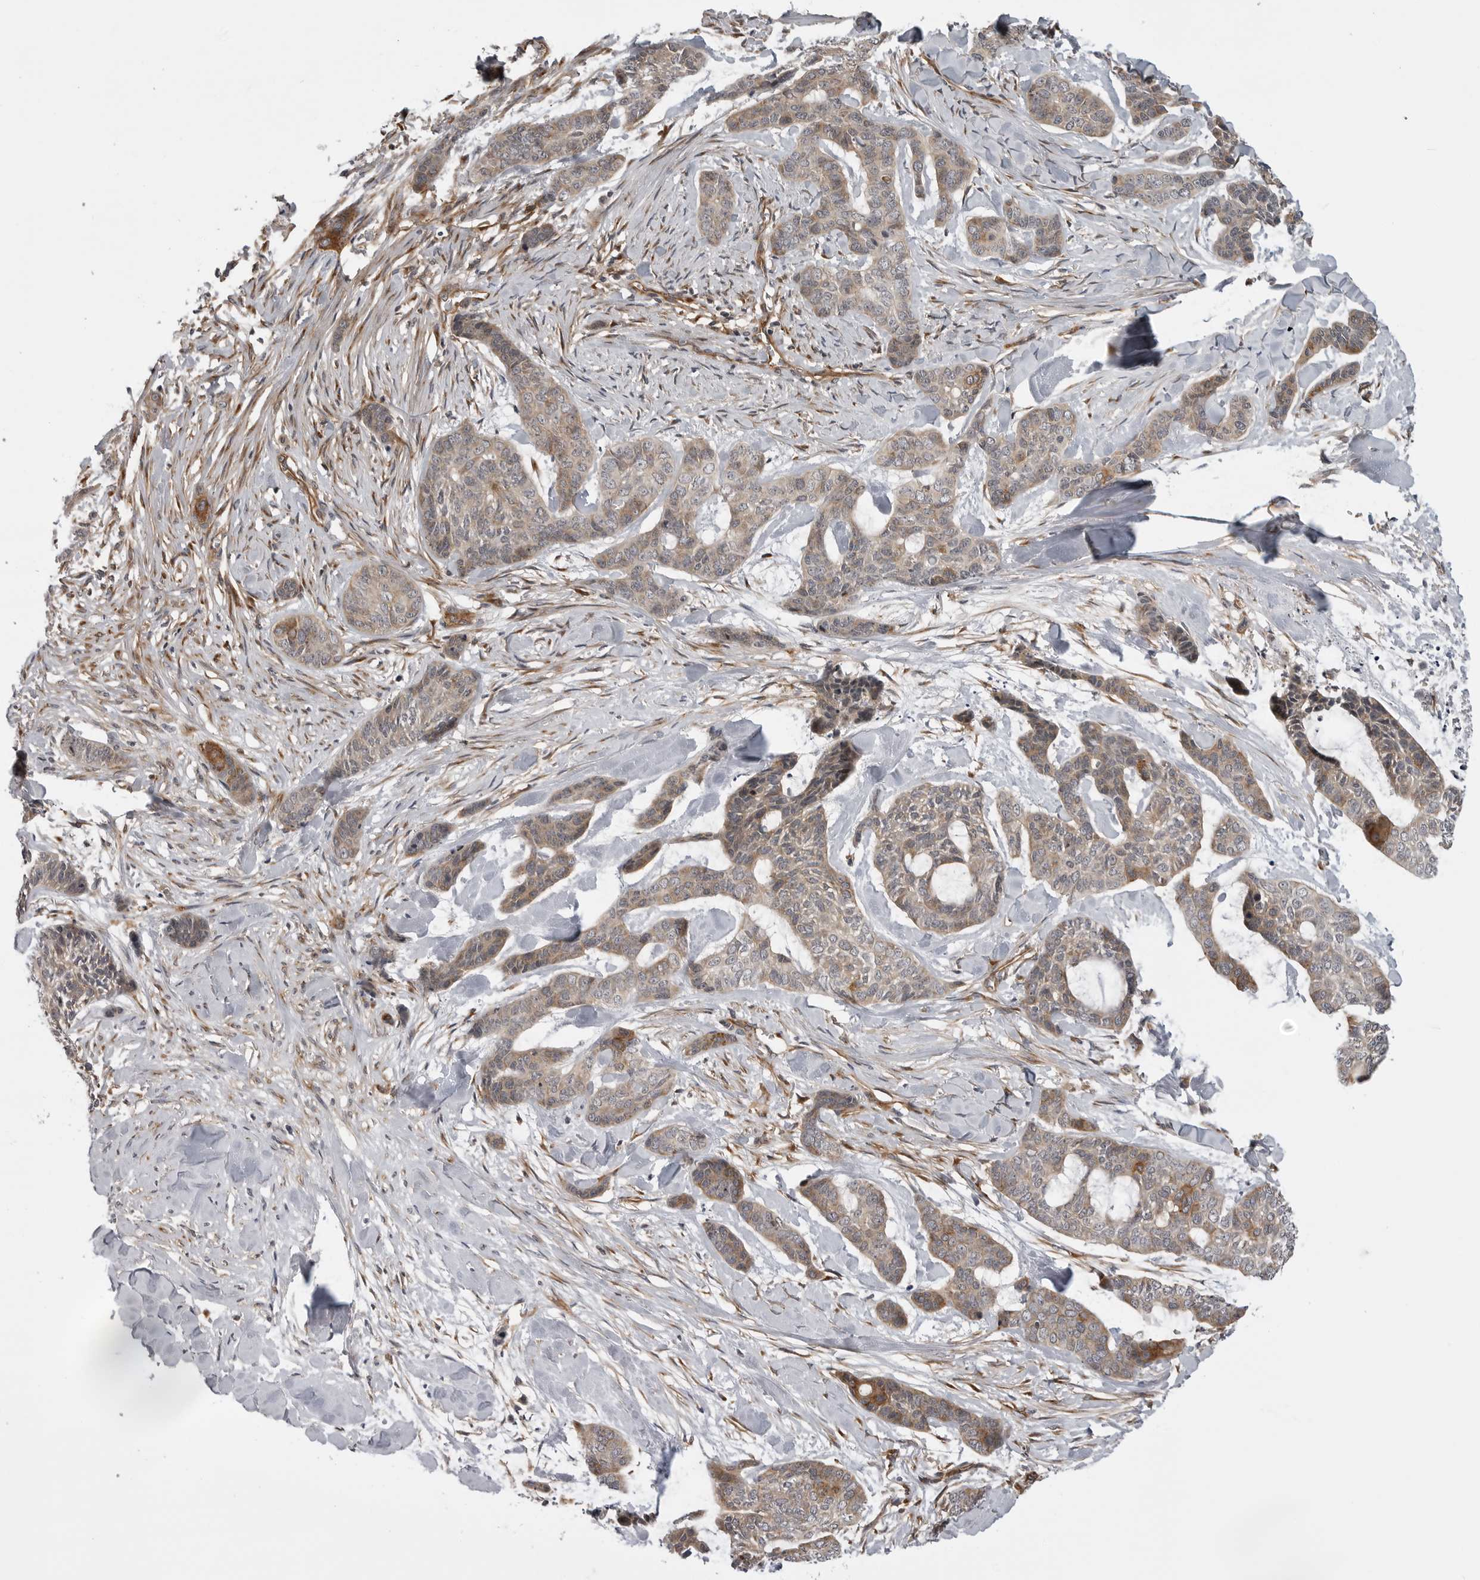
{"staining": {"intensity": "moderate", "quantity": "25%-75%", "location": "cytoplasmic/membranous"}, "tissue": "skin cancer", "cell_type": "Tumor cells", "image_type": "cancer", "snomed": [{"axis": "morphology", "description": "Basal cell carcinoma"}, {"axis": "topography", "description": "Skin"}], "caption": "Human skin cancer (basal cell carcinoma) stained with a brown dye exhibits moderate cytoplasmic/membranous positive staining in about 25%-75% of tumor cells.", "gene": "LRRC45", "patient": {"sex": "female", "age": 64}}